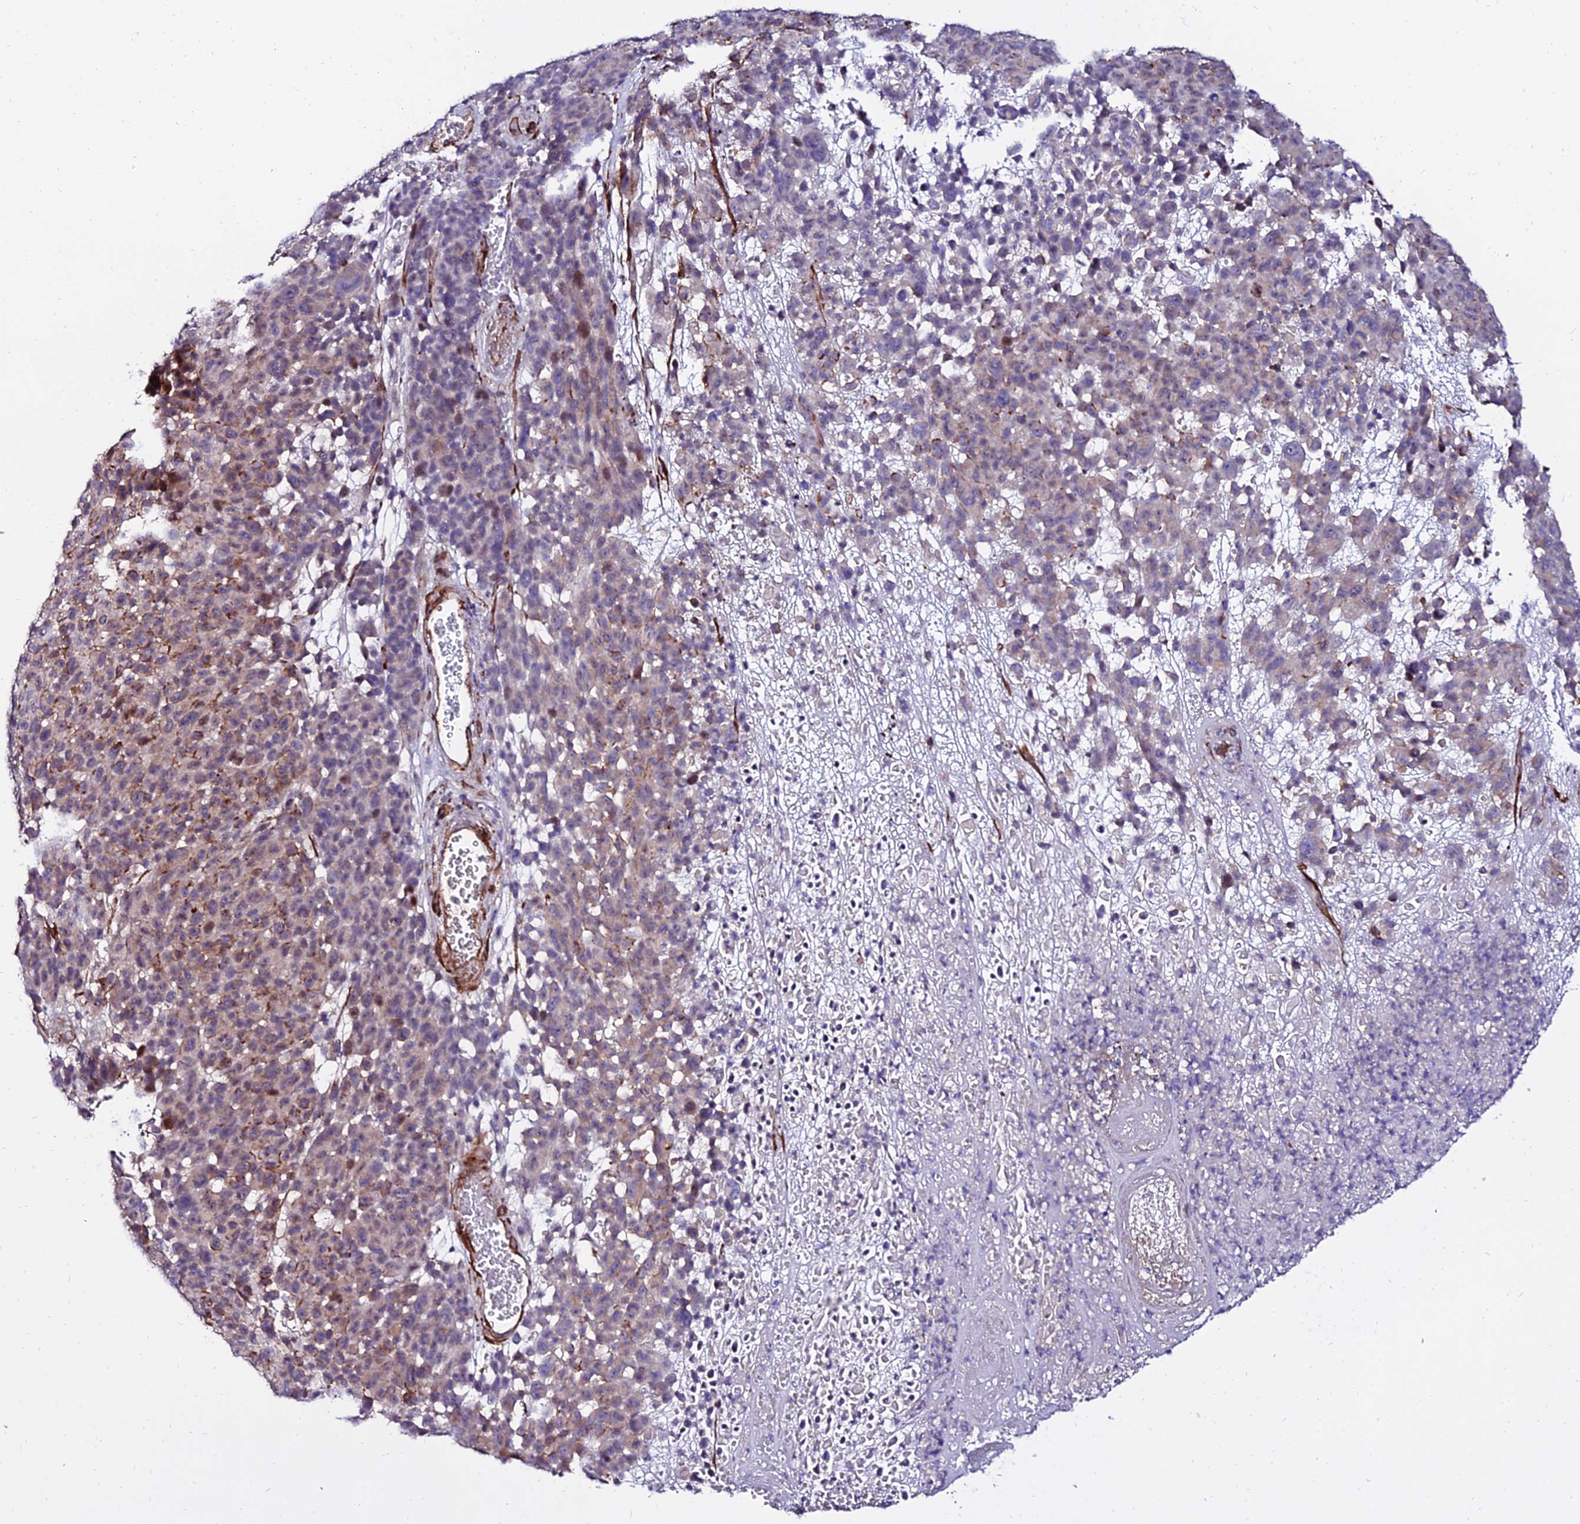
{"staining": {"intensity": "weak", "quantity": "25%-75%", "location": "cytoplasmic/membranous"}, "tissue": "melanoma", "cell_type": "Tumor cells", "image_type": "cancer", "snomed": [{"axis": "morphology", "description": "Malignant melanoma, NOS"}, {"axis": "topography", "description": "Skin"}], "caption": "Approximately 25%-75% of tumor cells in melanoma display weak cytoplasmic/membranous protein staining as visualized by brown immunohistochemical staining.", "gene": "ALDH3B2", "patient": {"sex": "male", "age": 49}}